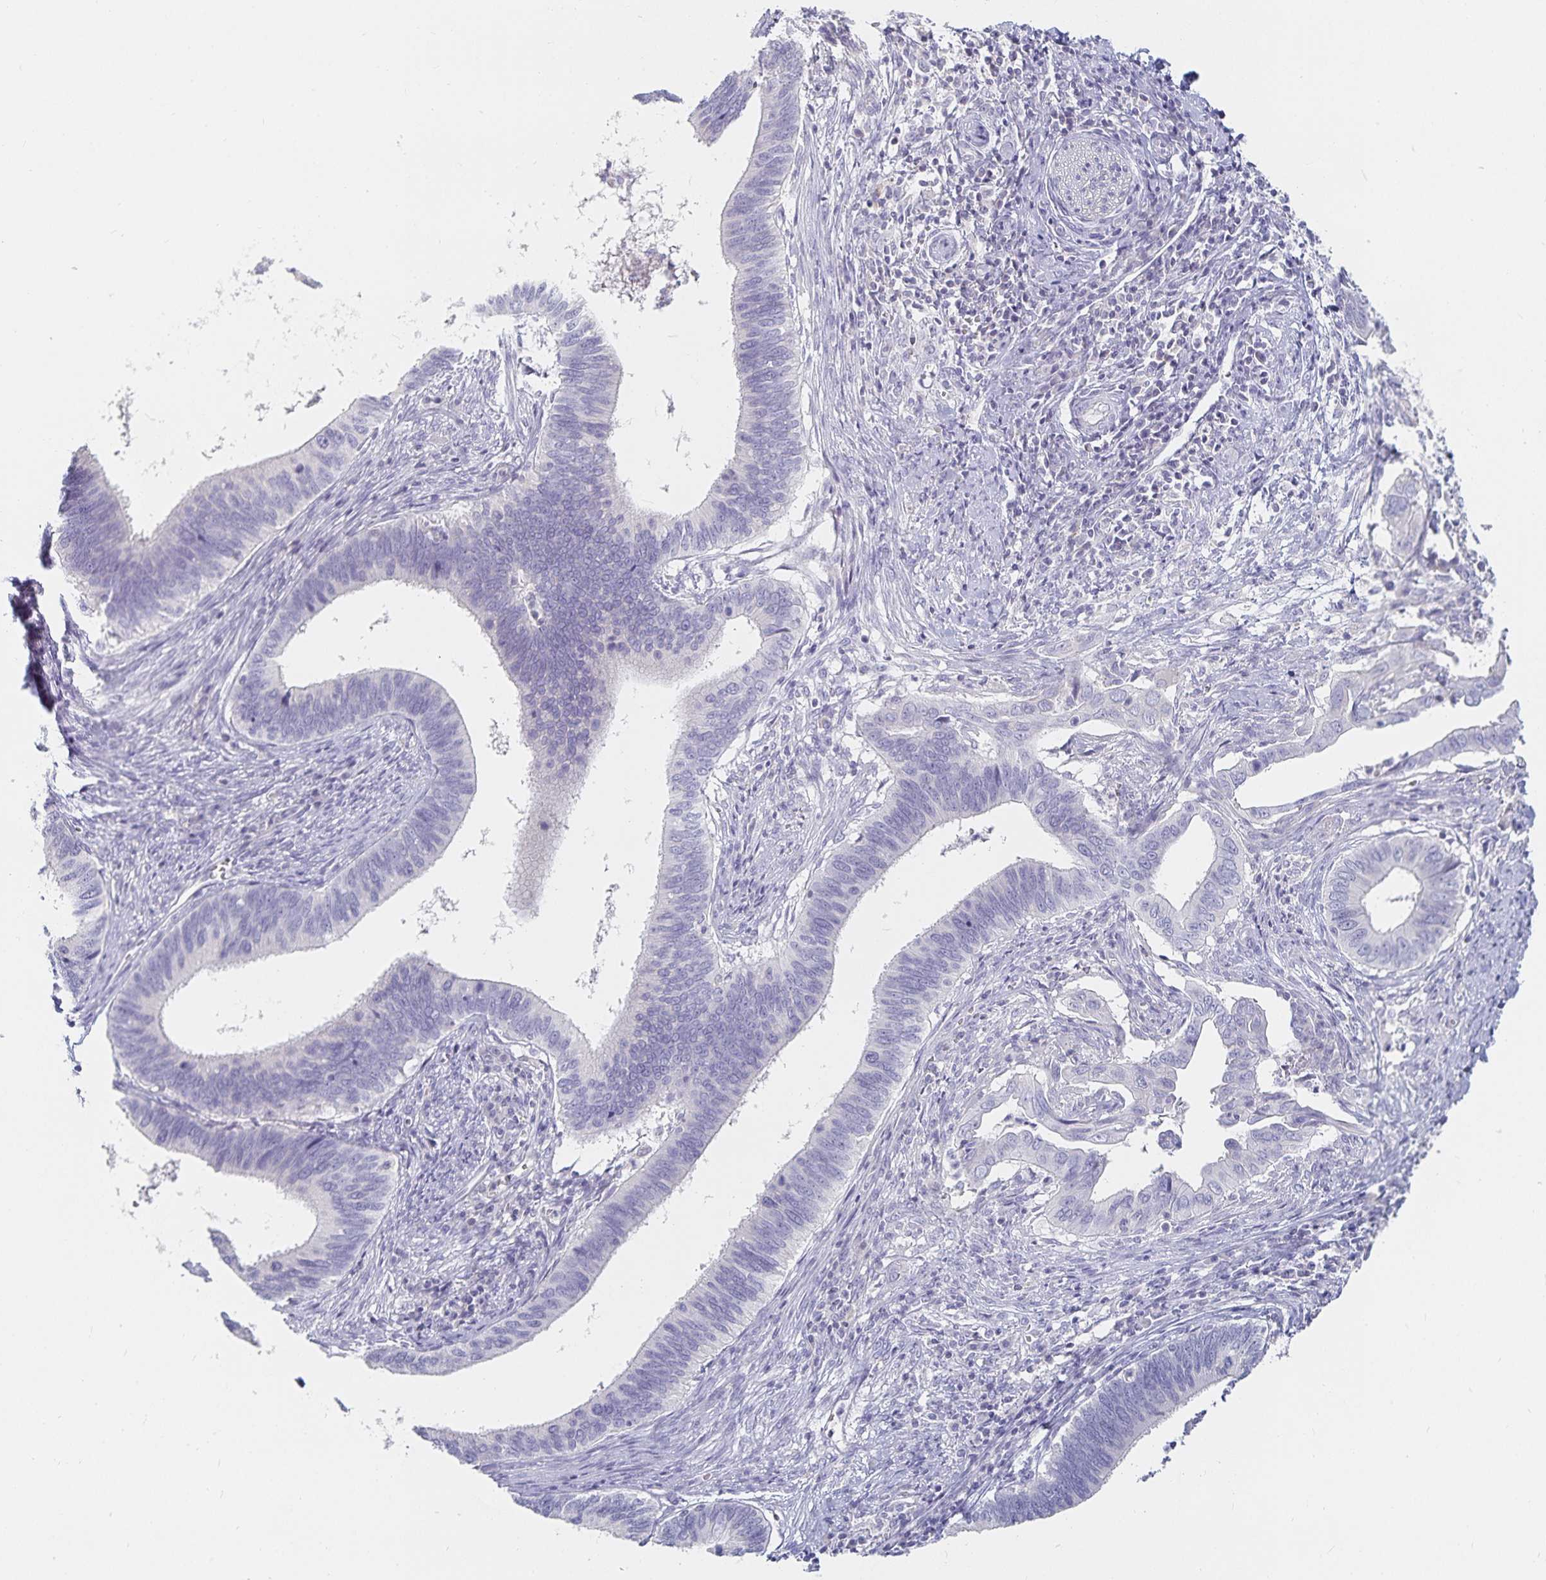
{"staining": {"intensity": "negative", "quantity": "none", "location": "none"}, "tissue": "cervical cancer", "cell_type": "Tumor cells", "image_type": "cancer", "snomed": [{"axis": "morphology", "description": "Adenocarcinoma, NOS"}, {"axis": "topography", "description": "Cervix"}], "caption": "Cervical cancer stained for a protein using immunohistochemistry exhibits no expression tumor cells.", "gene": "SFTPA1", "patient": {"sex": "female", "age": 42}}